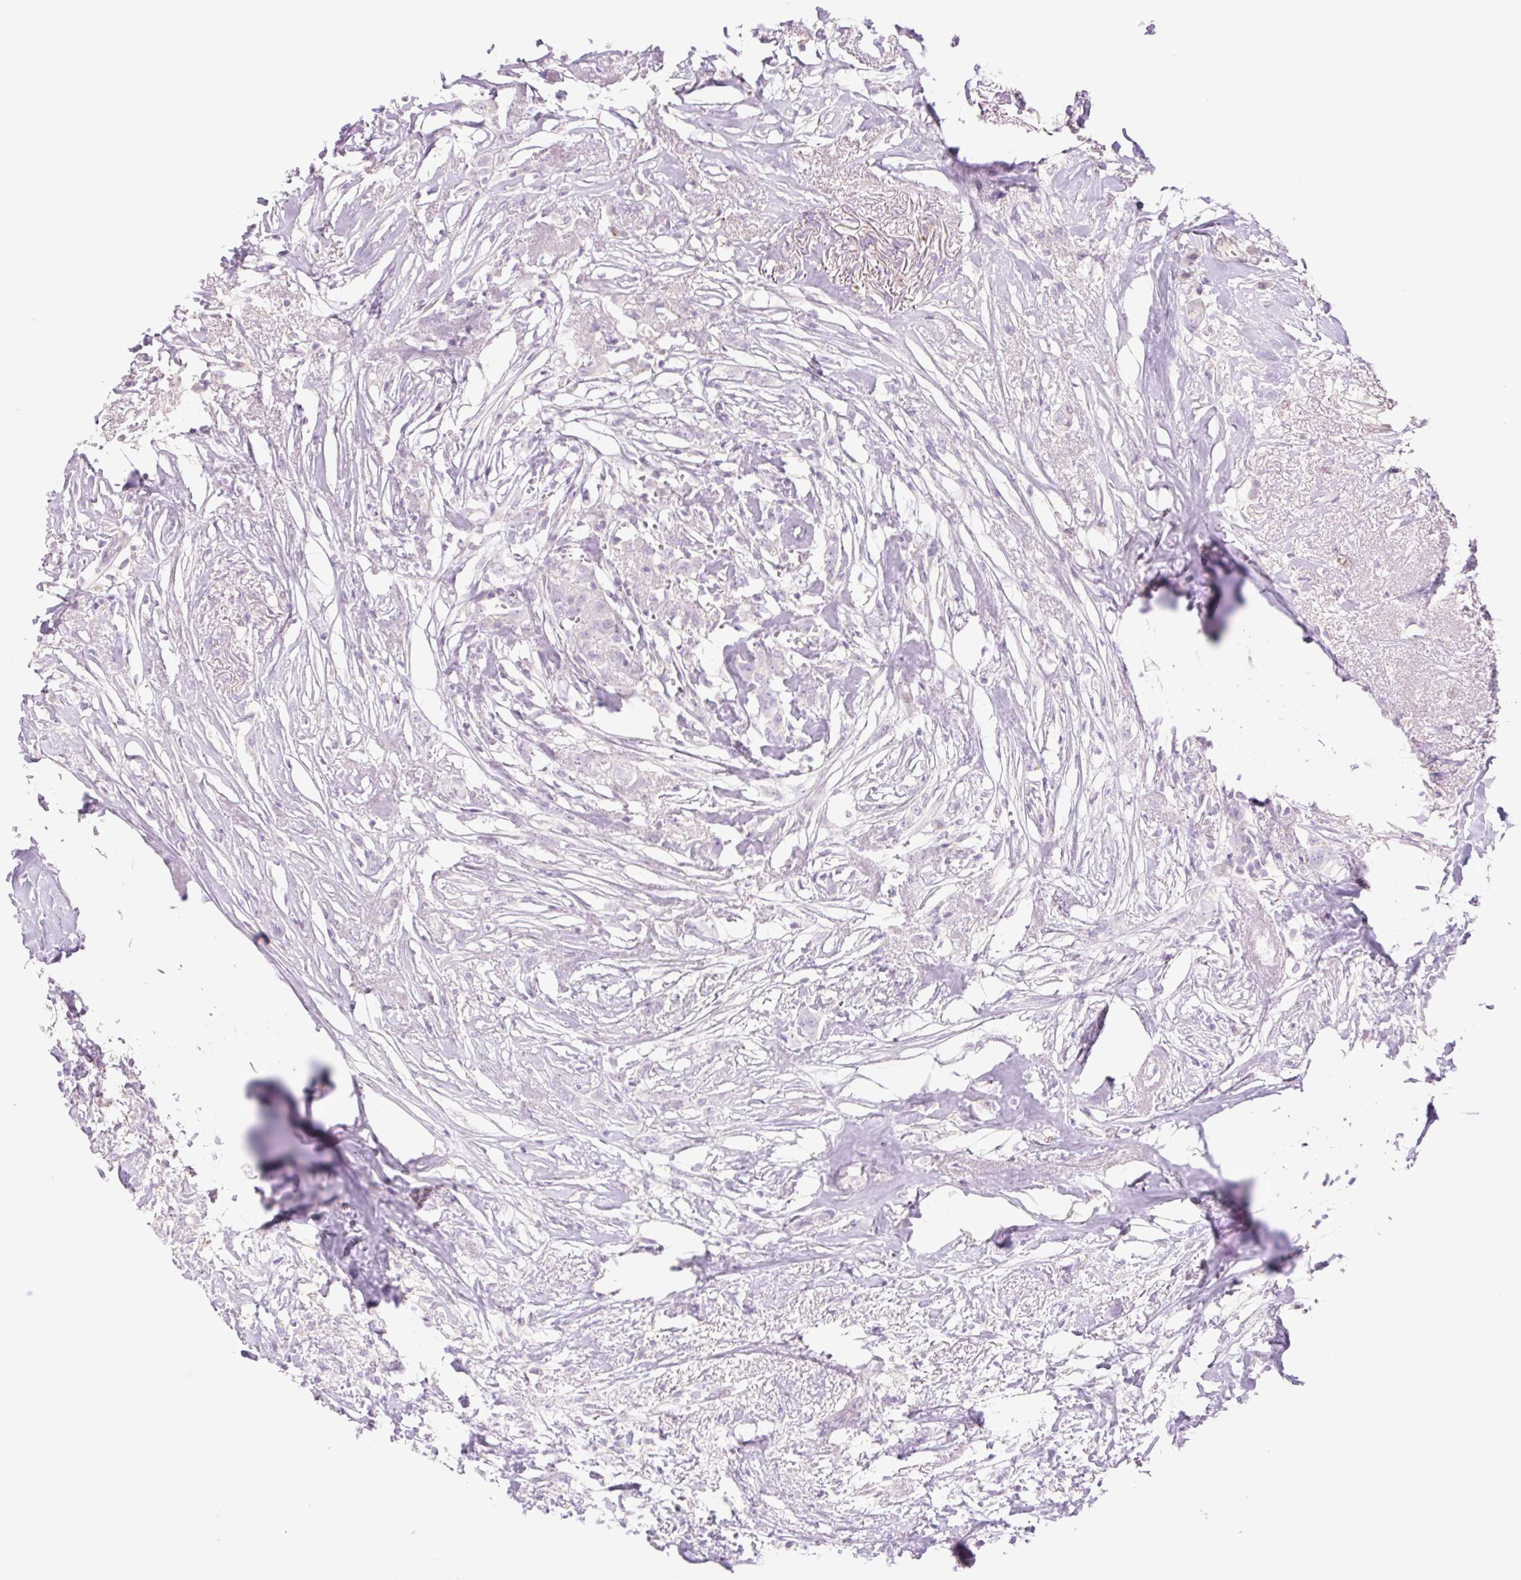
{"staining": {"intensity": "negative", "quantity": "none", "location": "none"}, "tissue": "breast cancer", "cell_type": "Tumor cells", "image_type": "cancer", "snomed": [{"axis": "morphology", "description": "Lobular carcinoma"}, {"axis": "topography", "description": "Breast"}], "caption": "An immunohistochemistry photomicrograph of breast cancer (lobular carcinoma) is shown. There is no staining in tumor cells of breast cancer (lobular carcinoma).", "gene": "TBX15", "patient": {"sex": "female", "age": 91}}